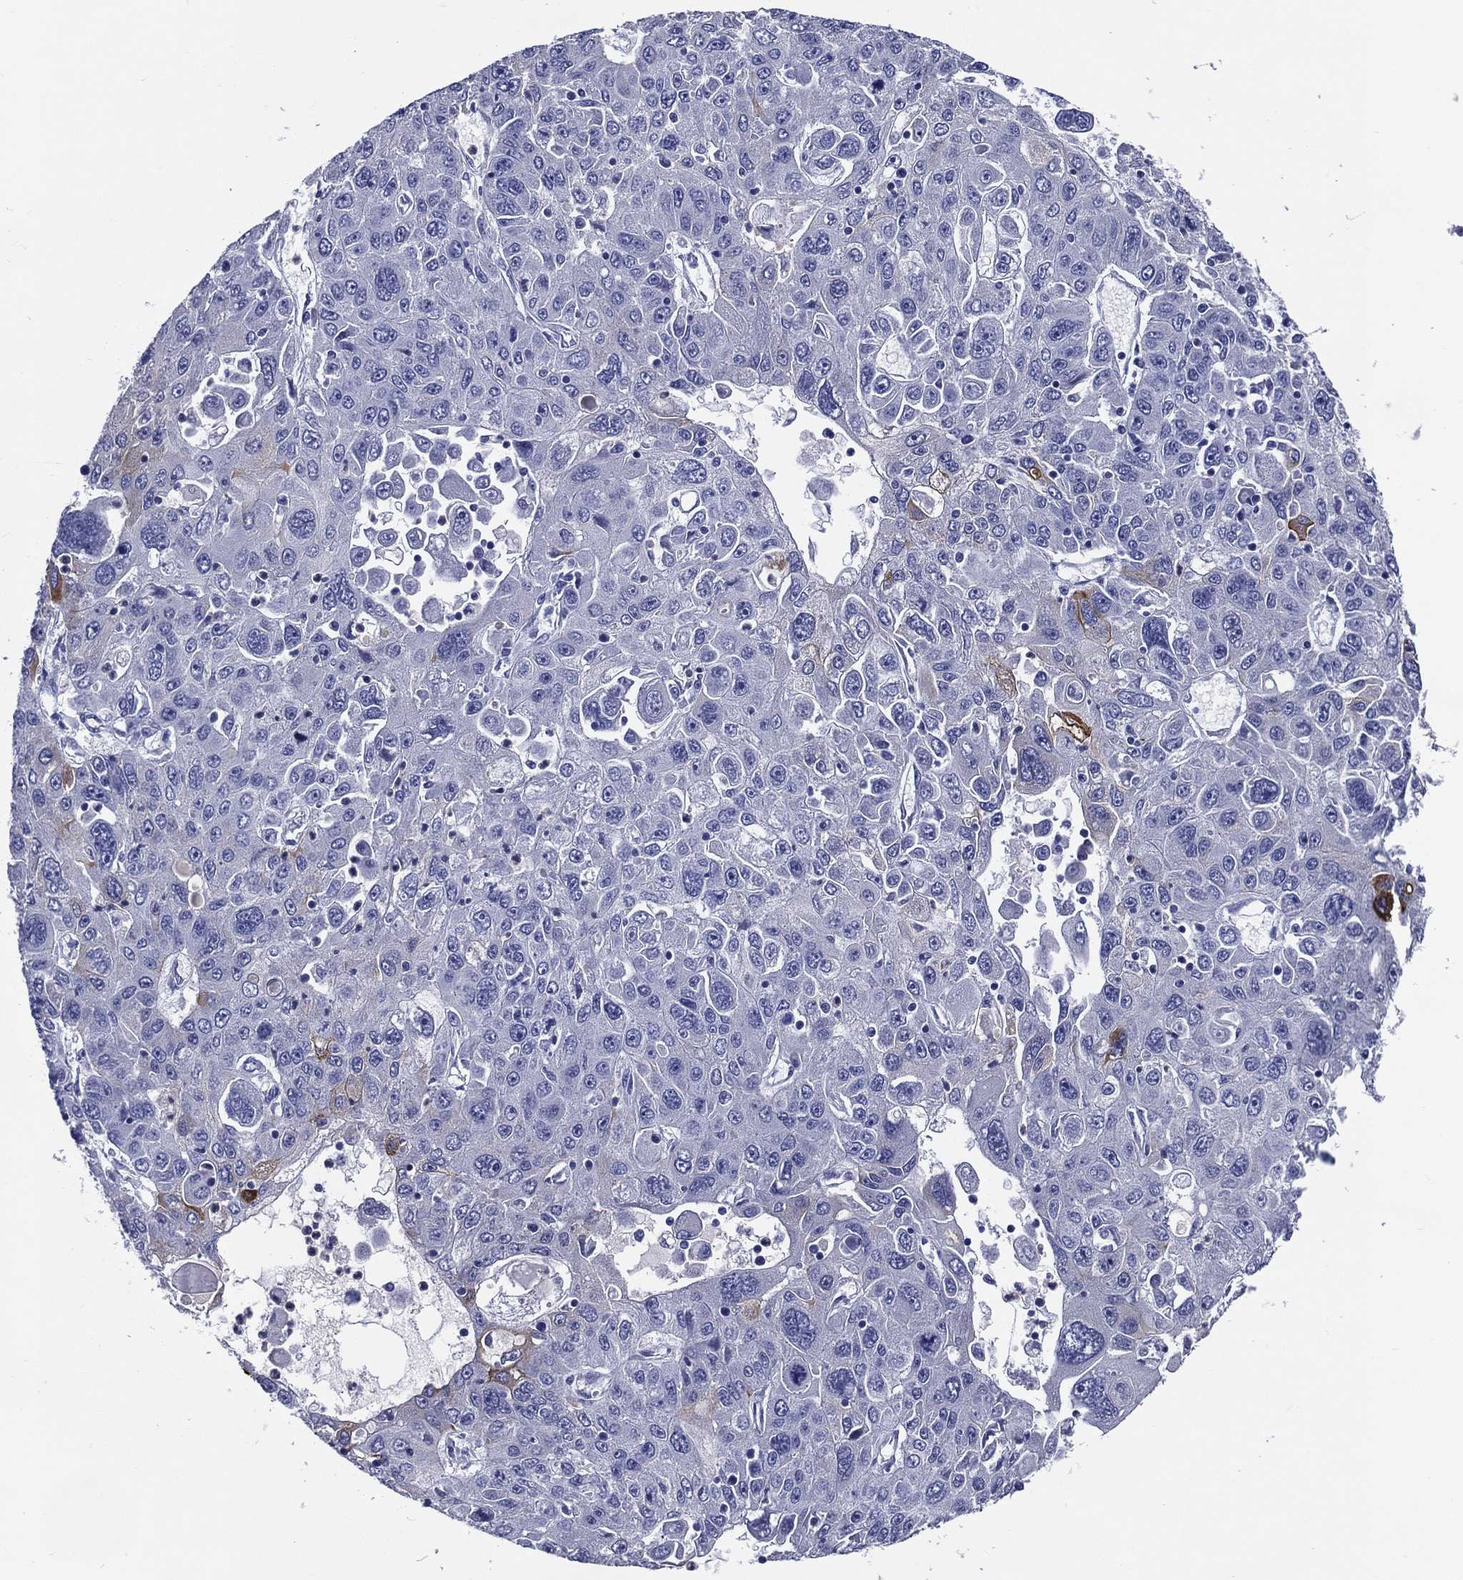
{"staining": {"intensity": "negative", "quantity": "none", "location": "none"}, "tissue": "stomach cancer", "cell_type": "Tumor cells", "image_type": "cancer", "snomed": [{"axis": "morphology", "description": "Adenocarcinoma, NOS"}, {"axis": "topography", "description": "Stomach"}], "caption": "The photomicrograph exhibits no significant positivity in tumor cells of stomach cancer (adenocarcinoma). The staining was performed using DAB (3,3'-diaminobenzidine) to visualize the protein expression in brown, while the nuclei were stained in blue with hematoxylin (Magnification: 20x).", "gene": "ACE2", "patient": {"sex": "male", "age": 56}}